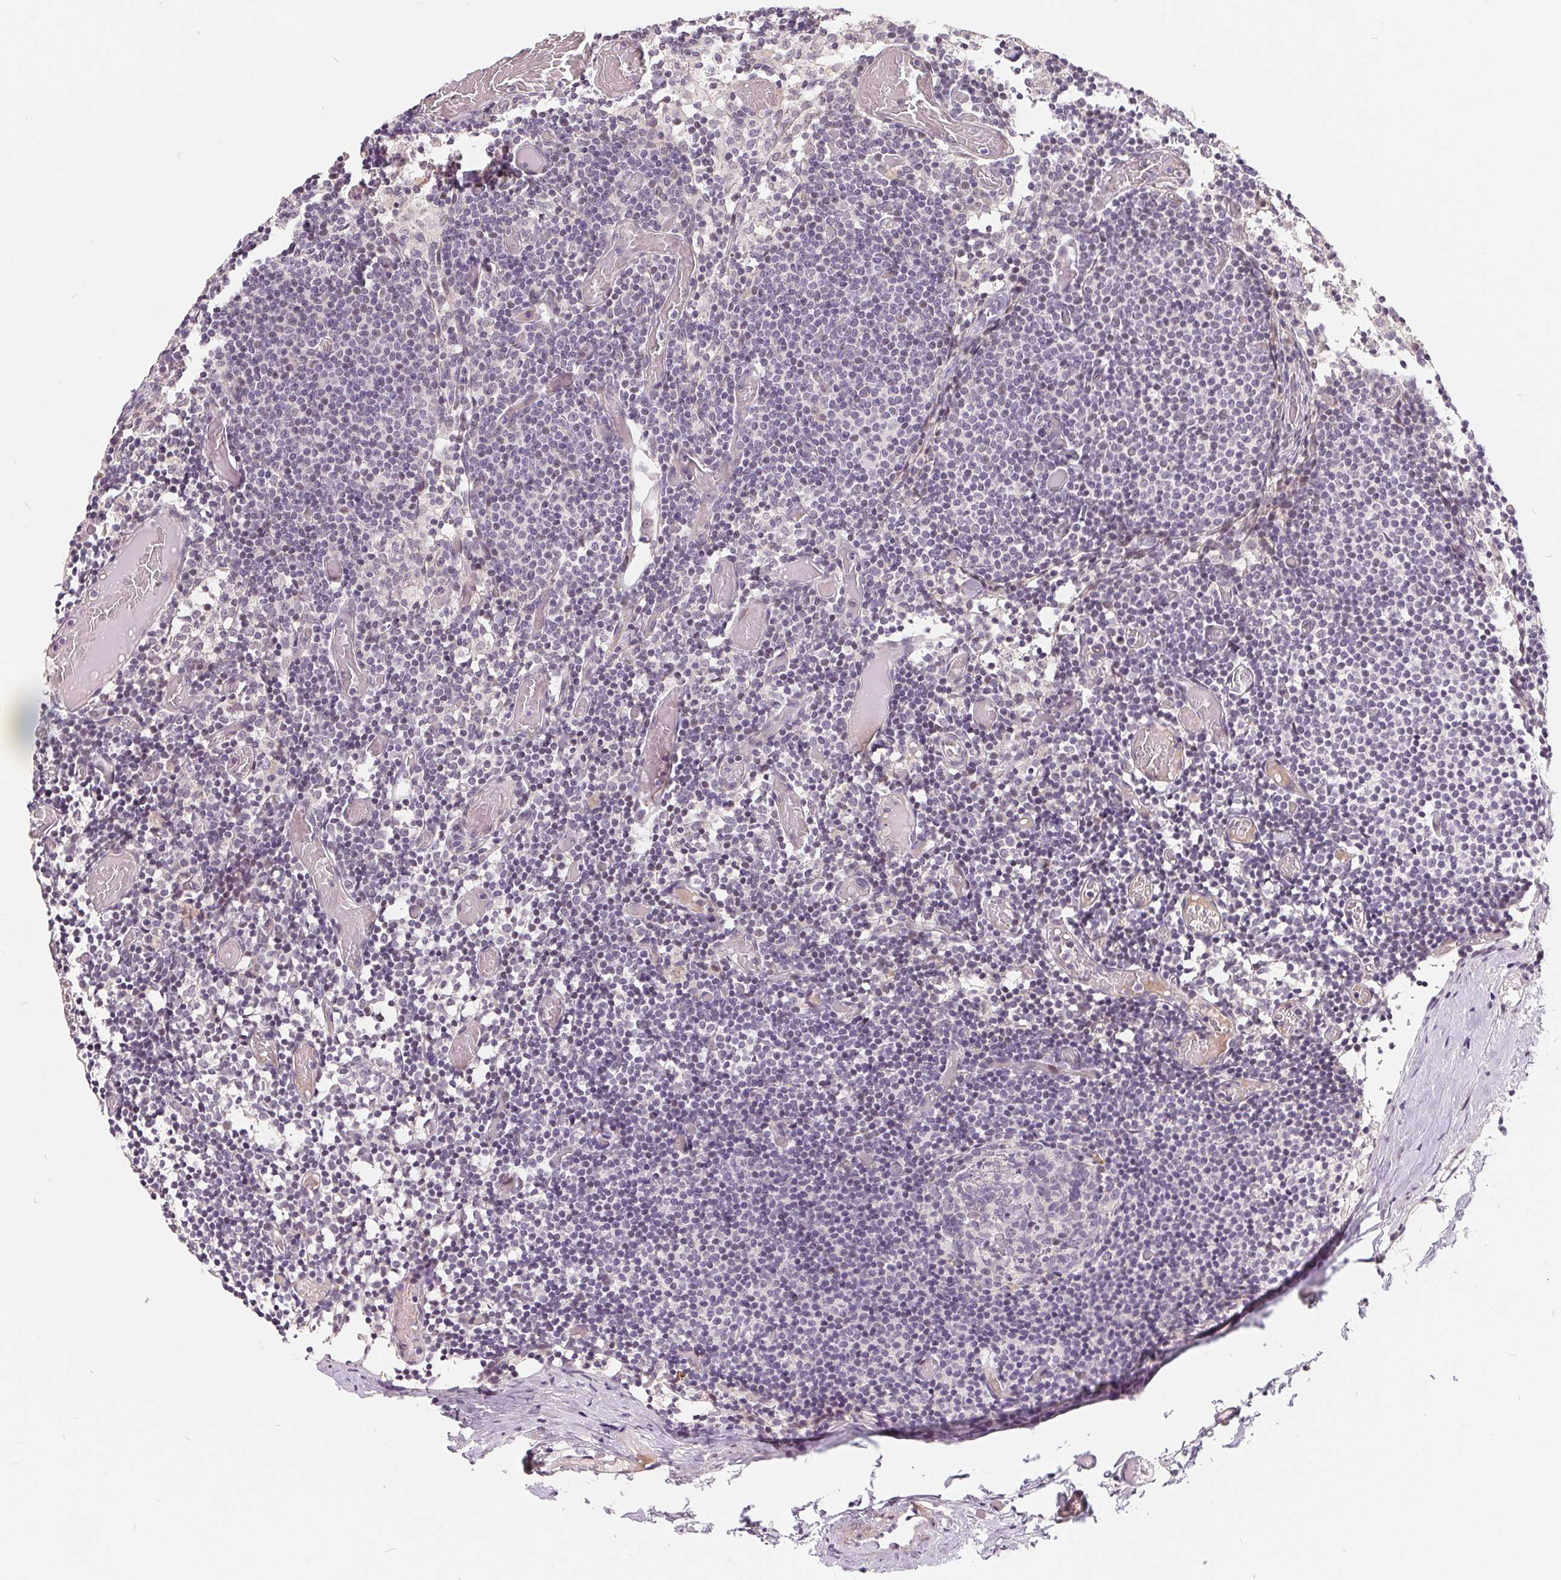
{"staining": {"intensity": "negative", "quantity": "none", "location": "none"}, "tissue": "lymph node", "cell_type": "Germinal center cells", "image_type": "normal", "snomed": [{"axis": "morphology", "description": "Normal tissue, NOS"}, {"axis": "topography", "description": "Lymph node"}], "caption": "High magnification brightfield microscopy of benign lymph node stained with DAB (3,3'-diaminobenzidine) (brown) and counterstained with hematoxylin (blue): germinal center cells show no significant expression. (Stains: DAB IHC with hematoxylin counter stain, Microscopy: brightfield microscopy at high magnification).", "gene": "NRG2", "patient": {"sex": "female", "age": 41}}